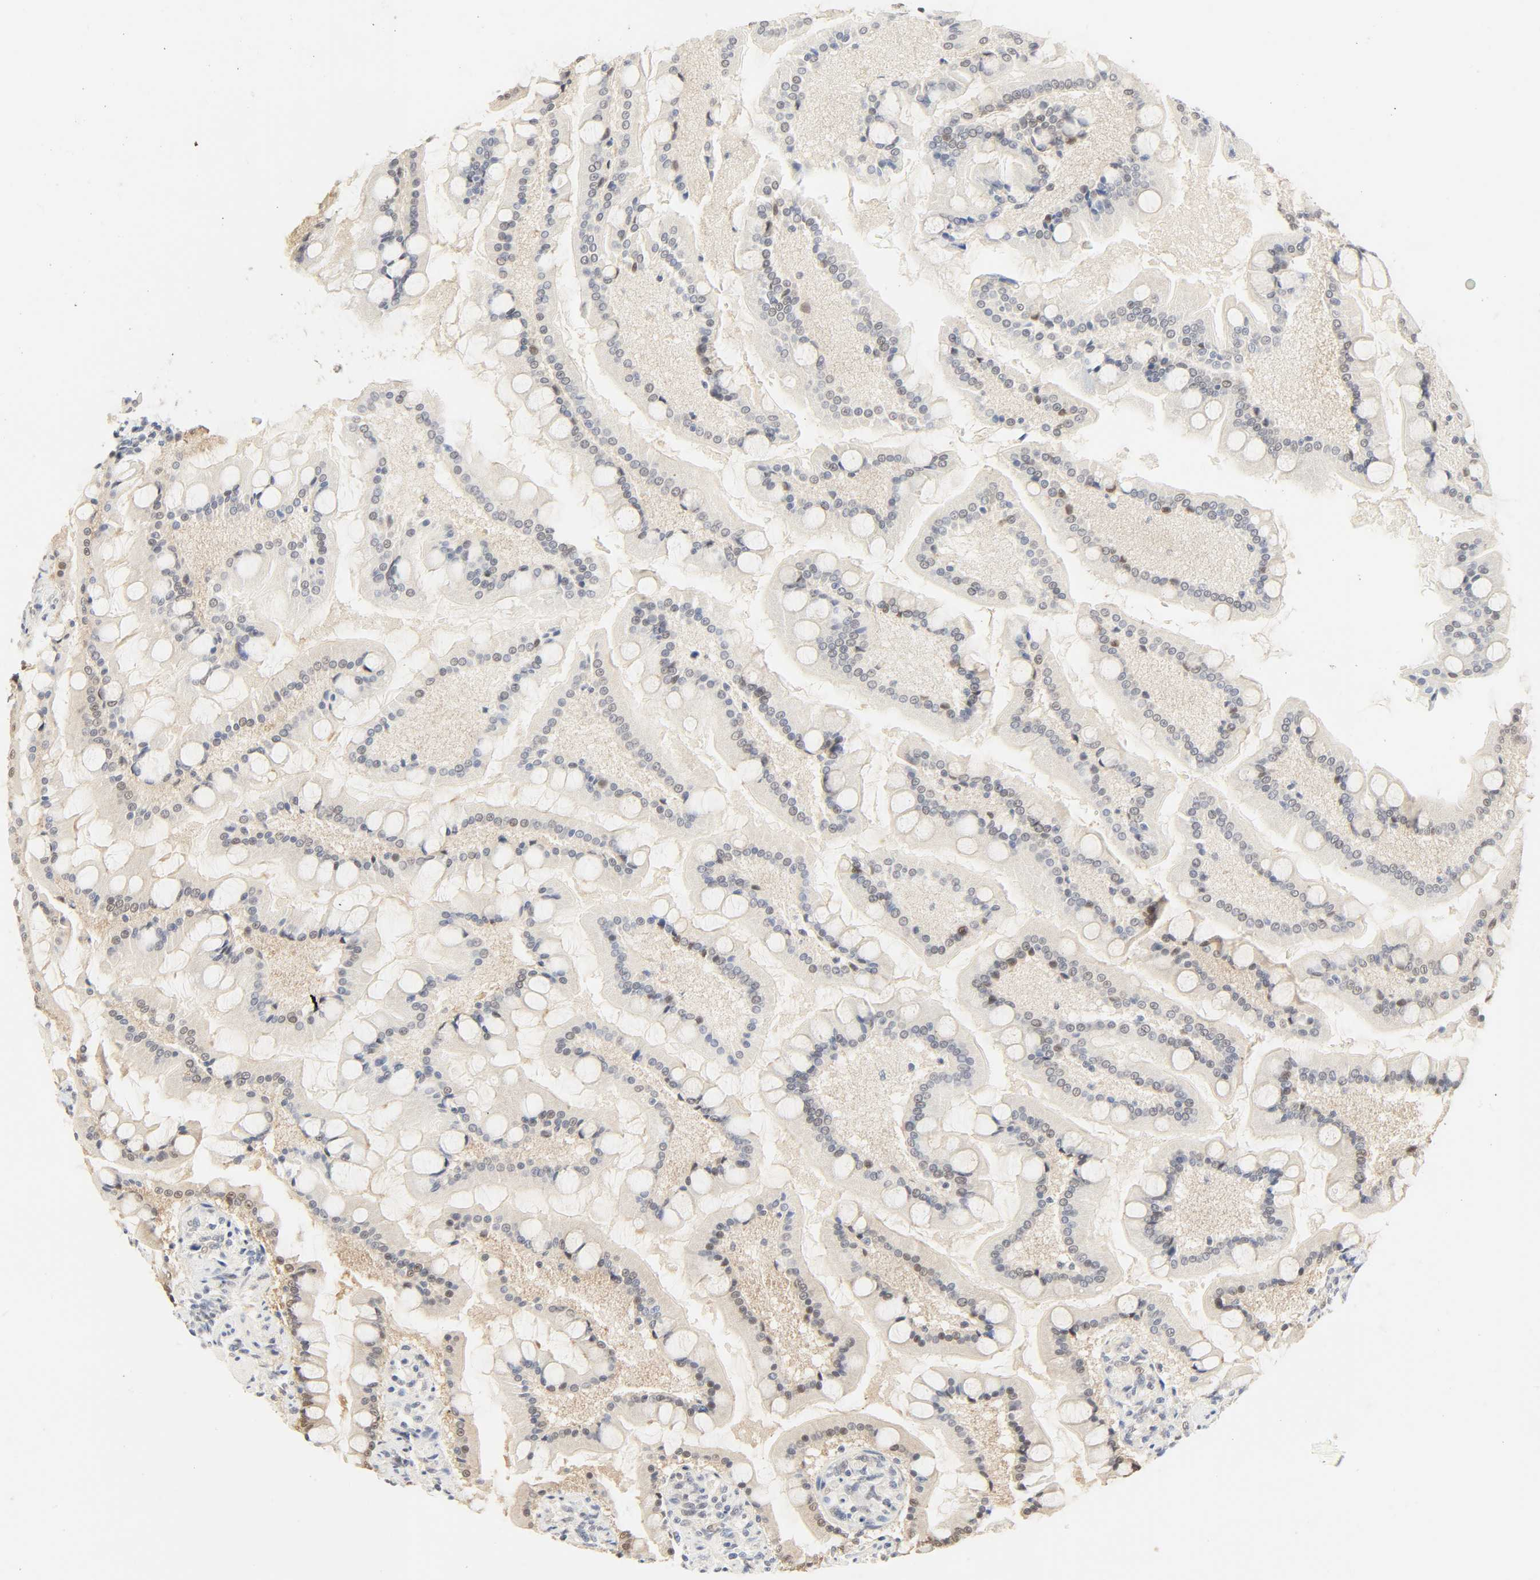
{"staining": {"intensity": "moderate", "quantity": "25%-75%", "location": "cytoplasmic/membranous,nuclear"}, "tissue": "small intestine", "cell_type": "Glandular cells", "image_type": "normal", "snomed": [{"axis": "morphology", "description": "Normal tissue, NOS"}, {"axis": "topography", "description": "Small intestine"}], "caption": "Unremarkable small intestine exhibits moderate cytoplasmic/membranous,nuclear staining in about 25%-75% of glandular cells.", "gene": "ACSS2", "patient": {"sex": "male", "age": 41}}